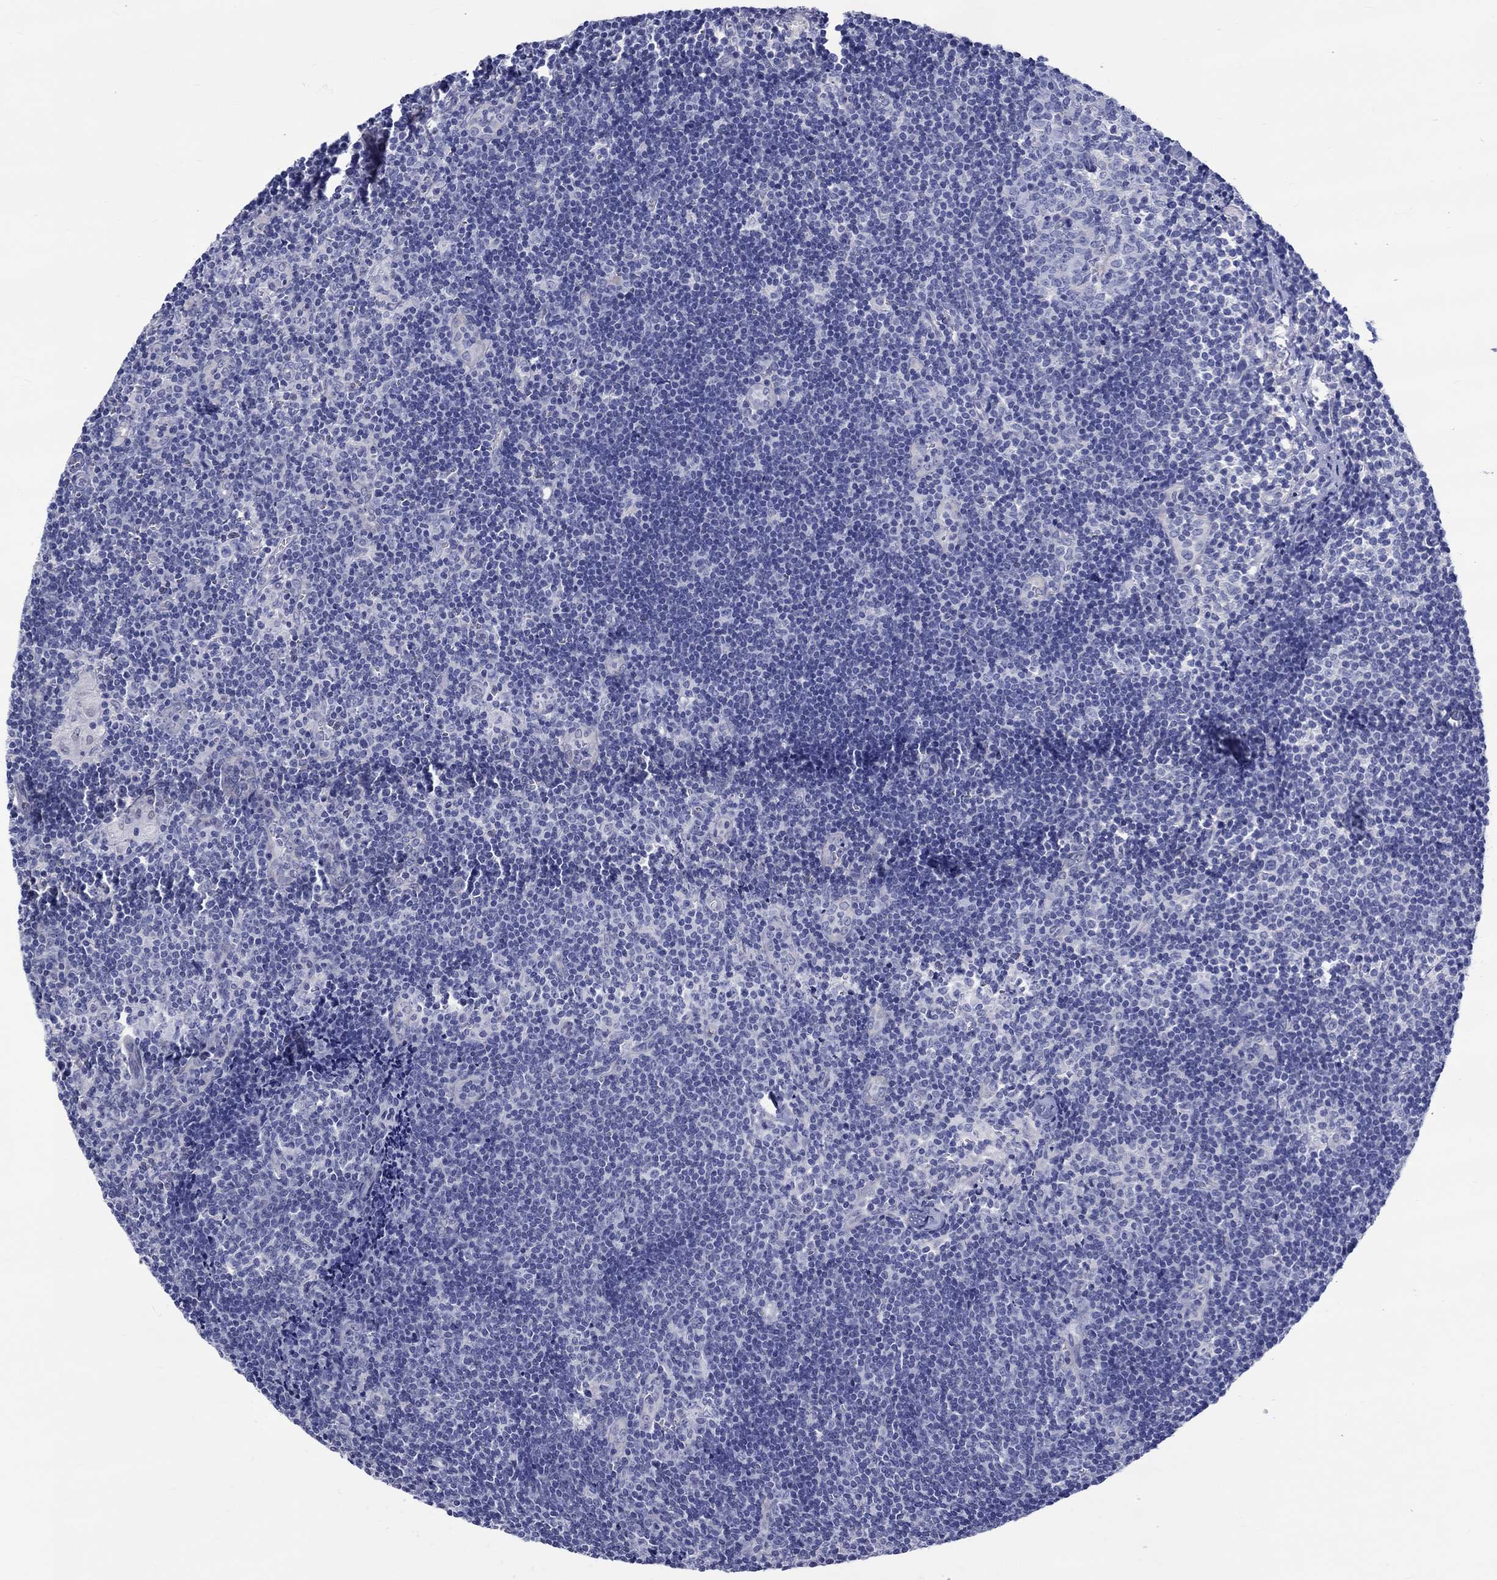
{"staining": {"intensity": "negative", "quantity": "none", "location": "none"}, "tissue": "lymph node", "cell_type": "Germinal center cells", "image_type": "normal", "snomed": [{"axis": "morphology", "description": "Normal tissue, NOS"}, {"axis": "topography", "description": "Lymph node"}], "caption": "Immunohistochemistry (IHC) photomicrograph of unremarkable lymph node: lymph node stained with DAB exhibits no significant protein expression in germinal center cells.", "gene": "SH2D7", "patient": {"sex": "female", "age": 52}}